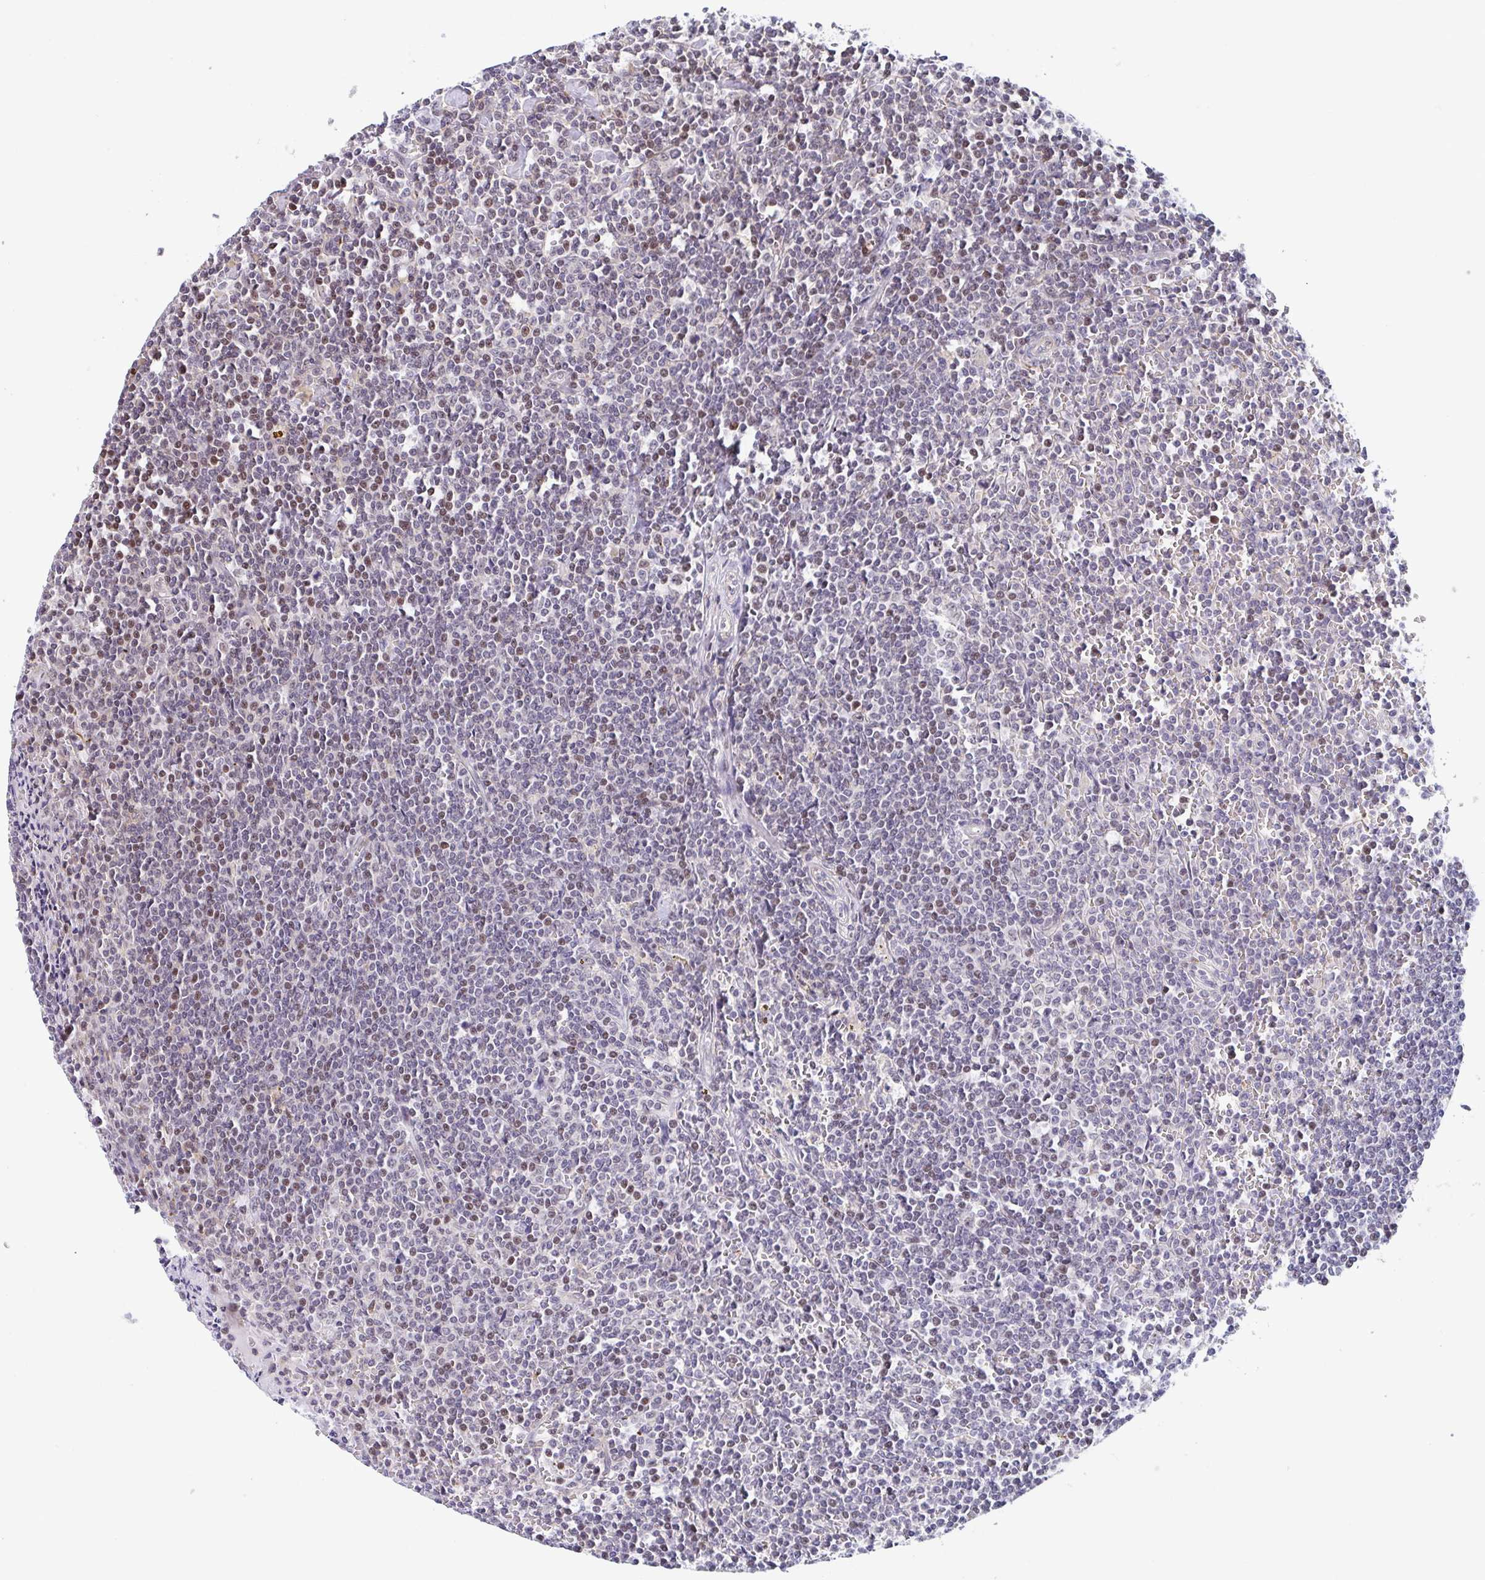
{"staining": {"intensity": "weak", "quantity": "<25%", "location": "nuclear"}, "tissue": "lymphoma", "cell_type": "Tumor cells", "image_type": "cancer", "snomed": [{"axis": "morphology", "description": "Malignant lymphoma, non-Hodgkin's type, Low grade"}, {"axis": "topography", "description": "Spleen"}], "caption": "This image is of low-grade malignant lymphoma, non-Hodgkin's type stained with IHC to label a protein in brown with the nuclei are counter-stained blue. There is no staining in tumor cells.", "gene": "WDR72", "patient": {"sex": "female", "age": 19}}